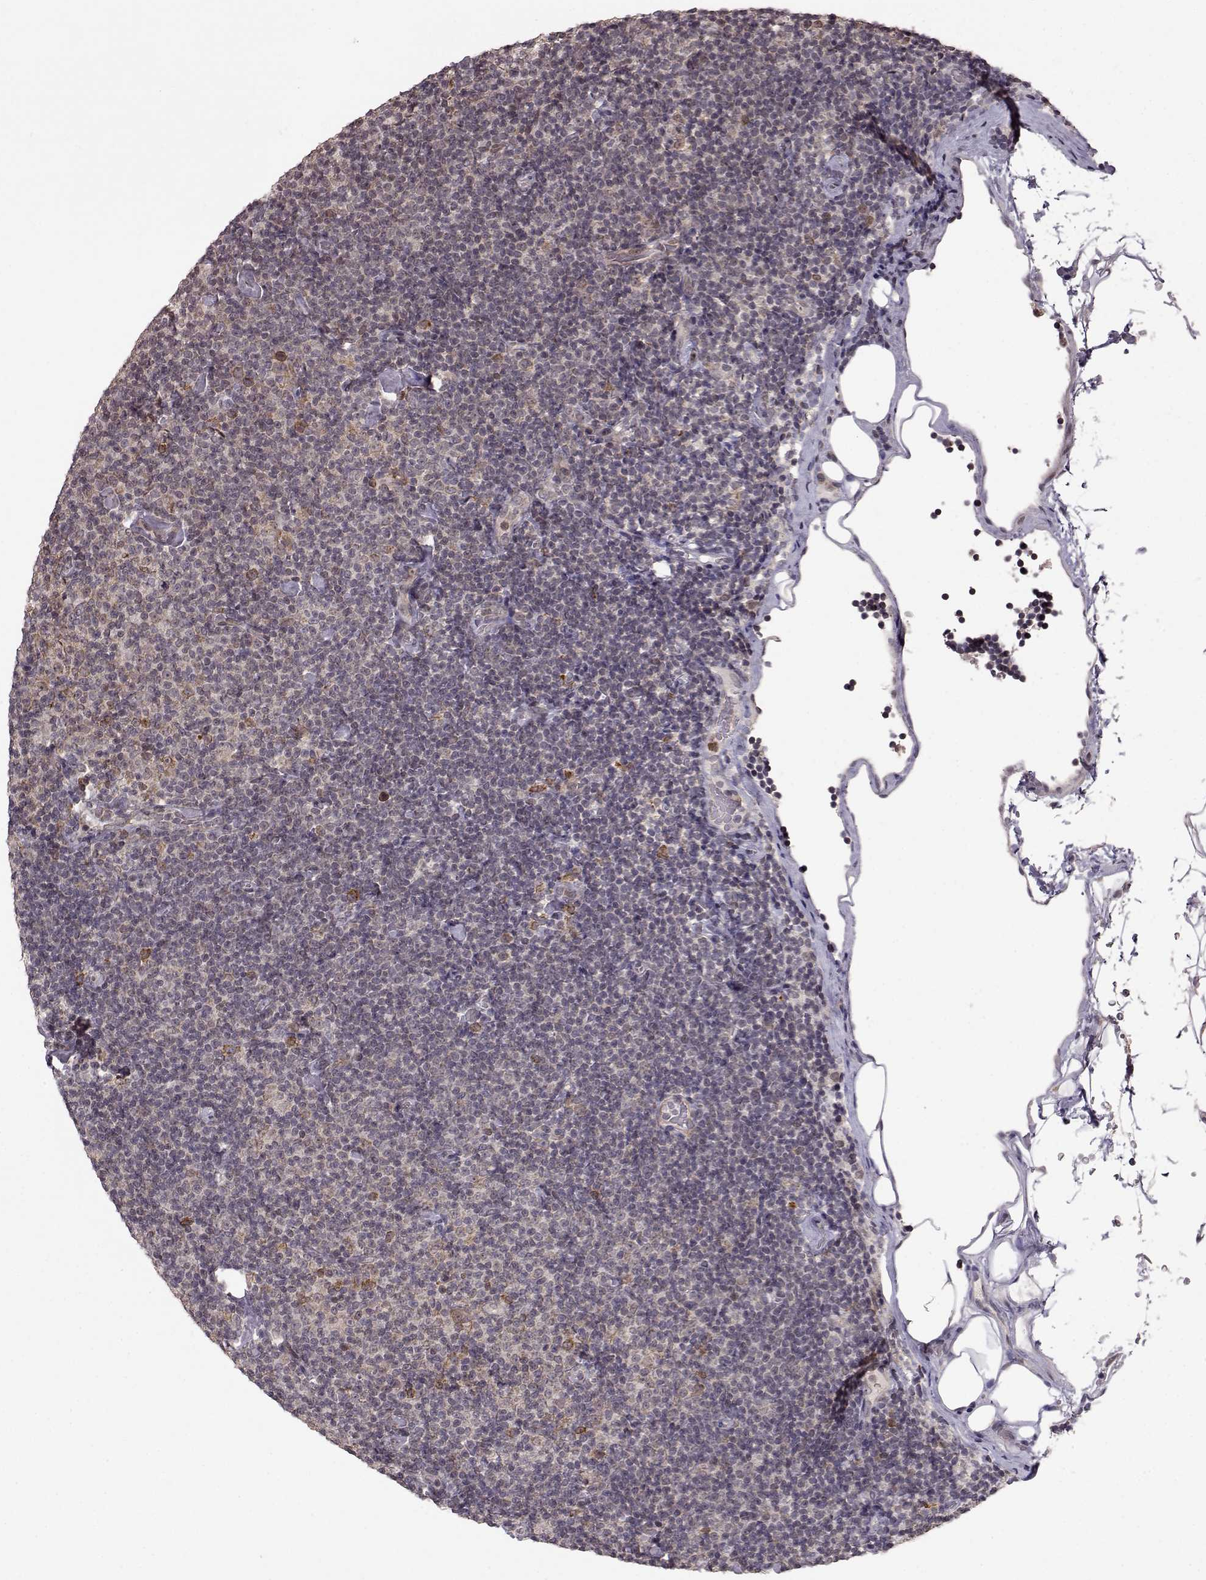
{"staining": {"intensity": "negative", "quantity": "none", "location": "none"}, "tissue": "lymphoma", "cell_type": "Tumor cells", "image_type": "cancer", "snomed": [{"axis": "morphology", "description": "Malignant lymphoma, non-Hodgkin's type, Low grade"}, {"axis": "topography", "description": "Lymph node"}], "caption": "Immunohistochemistry histopathology image of neoplastic tissue: malignant lymphoma, non-Hodgkin's type (low-grade) stained with DAB (3,3'-diaminobenzidine) displays no significant protein expression in tumor cells.", "gene": "ELOVL5", "patient": {"sex": "male", "age": 81}}